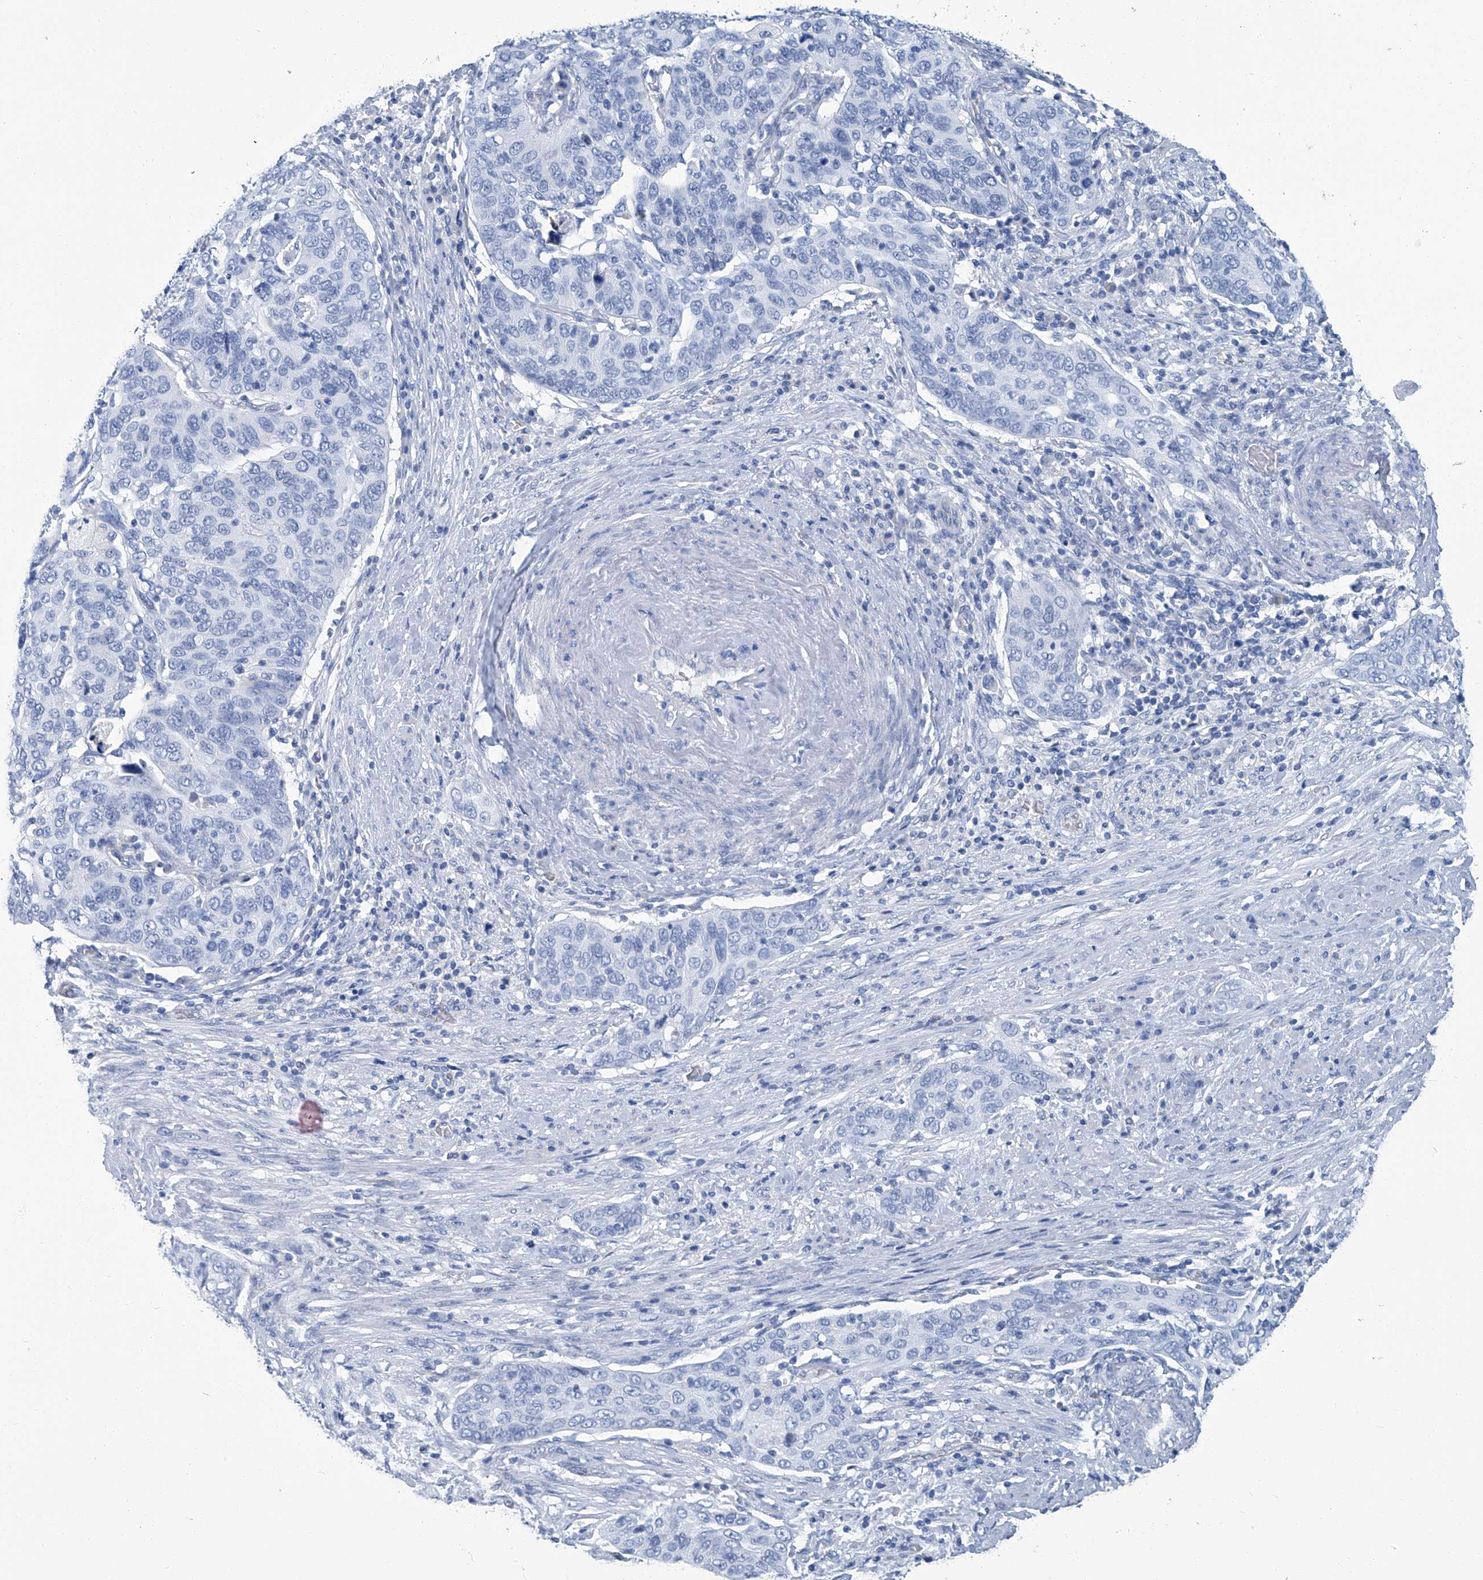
{"staining": {"intensity": "negative", "quantity": "none", "location": "none"}, "tissue": "cervical cancer", "cell_type": "Tumor cells", "image_type": "cancer", "snomed": [{"axis": "morphology", "description": "Squamous cell carcinoma, NOS"}, {"axis": "topography", "description": "Cervix"}], "caption": "Tumor cells are negative for brown protein staining in cervical cancer.", "gene": "PFKL", "patient": {"sex": "female", "age": 60}}